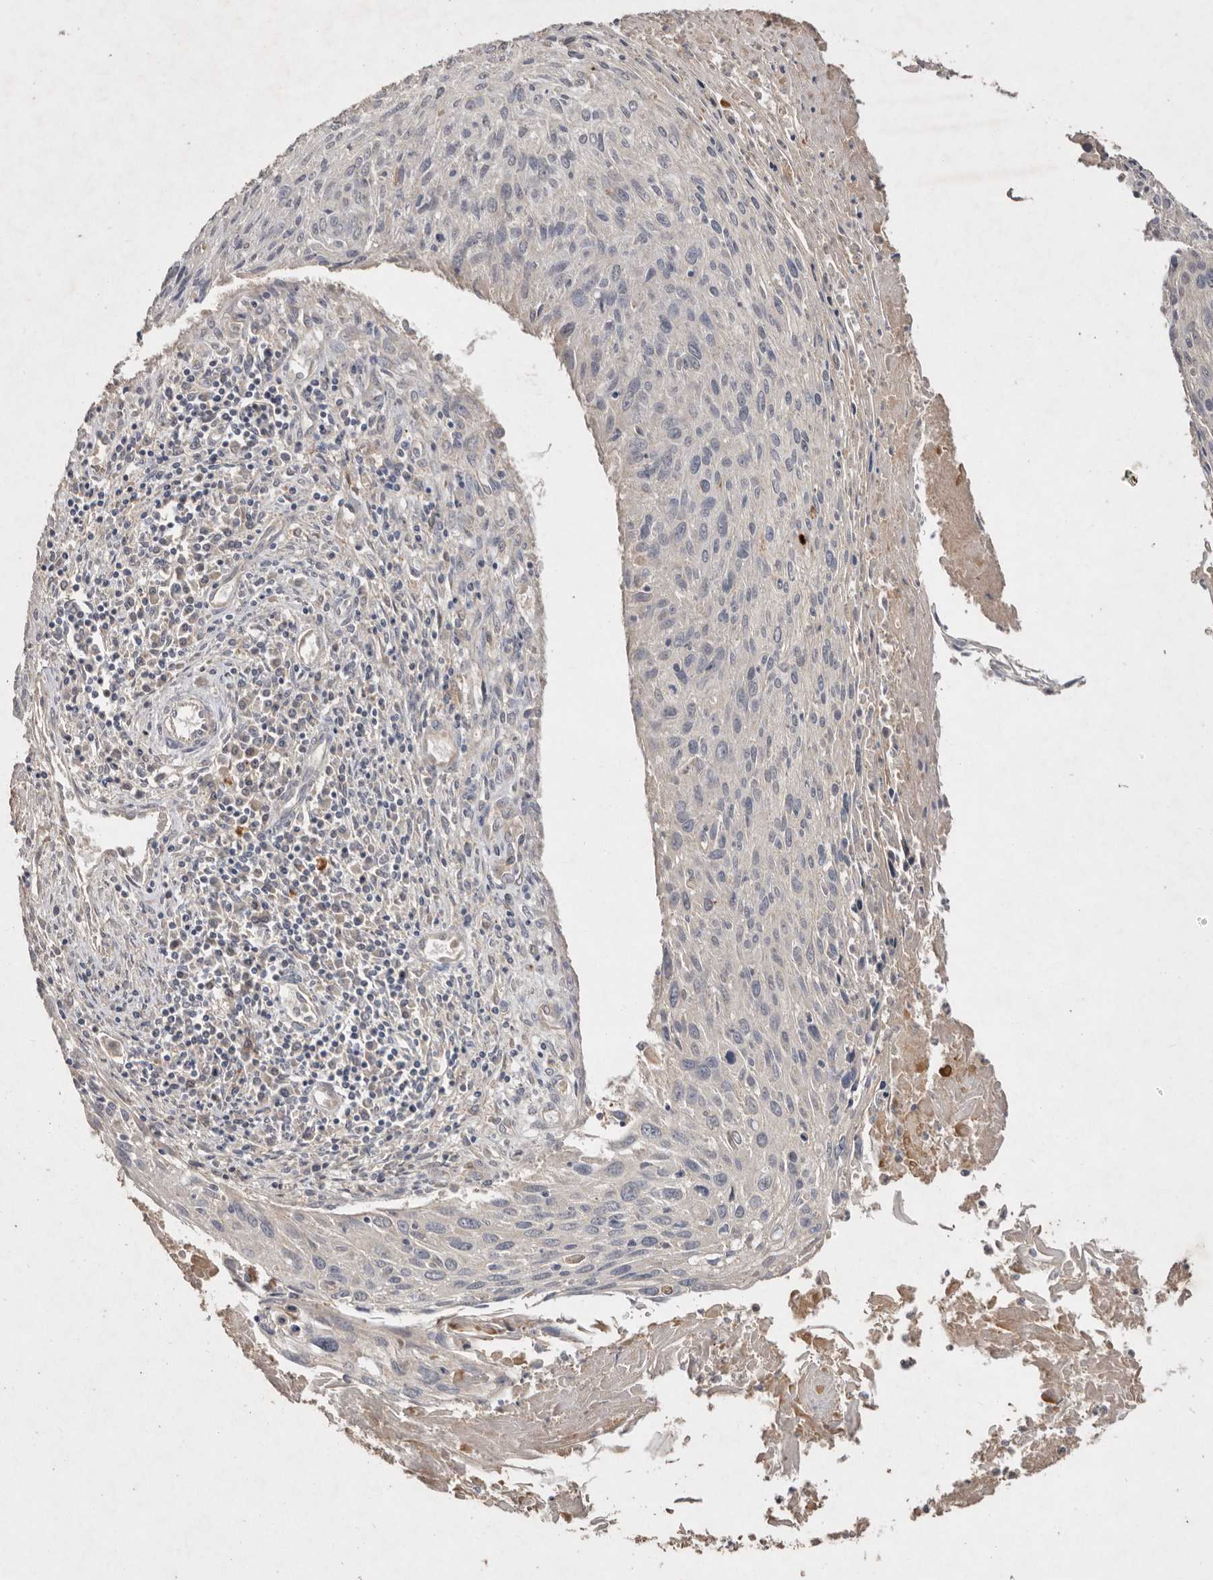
{"staining": {"intensity": "negative", "quantity": "none", "location": "none"}, "tissue": "cervical cancer", "cell_type": "Tumor cells", "image_type": "cancer", "snomed": [{"axis": "morphology", "description": "Squamous cell carcinoma, NOS"}, {"axis": "topography", "description": "Cervix"}], "caption": "Image shows no significant protein staining in tumor cells of cervical cancer (squamous cell carcinoma).", "gene": "EDEM1", "patient": {"sex": "female", "age": 51}}